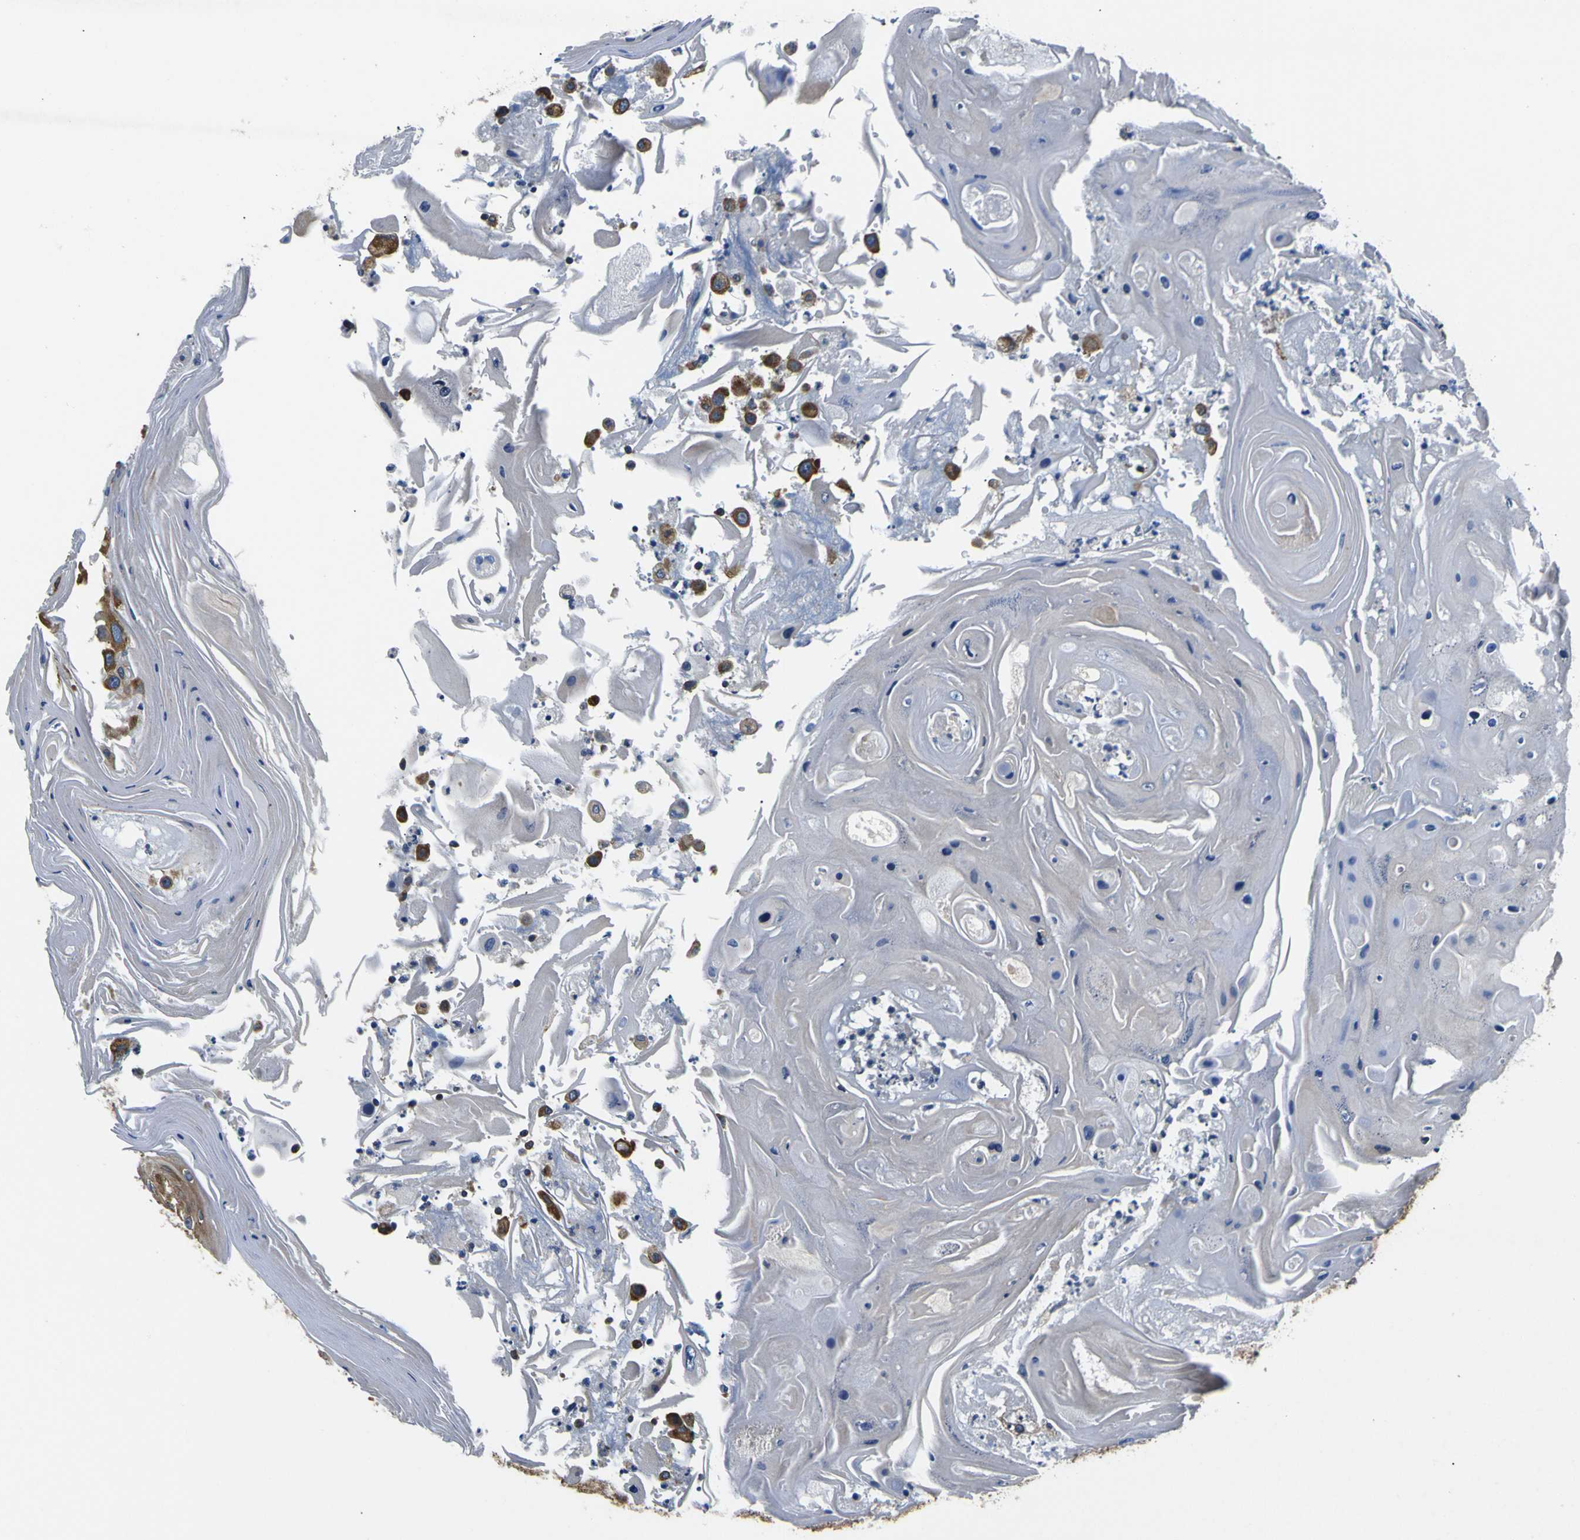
{"staining": {"intensity": "moderate", "quantity": "25%-75%", "location": "cytoplasmic/membranous"}, "tissue": "head and neck cancer", "cell_type": "Tumor cells", "image_type": "cancer", "snomed": [{"axis": "morphology", "description": "Squamous cell carcinoma, NOS"}, {"axis": "topography", "description": "Oral tissue"}, {"axis": "topography", "description": "Head-Neck"}], "caption": "Head and neck cancer tissue reveals moderate cytoplasmic/membranous expression in about 25%-75% of tumor cells", "gene": "RPSA", "patient": {"sex": "female", "age": 76}}